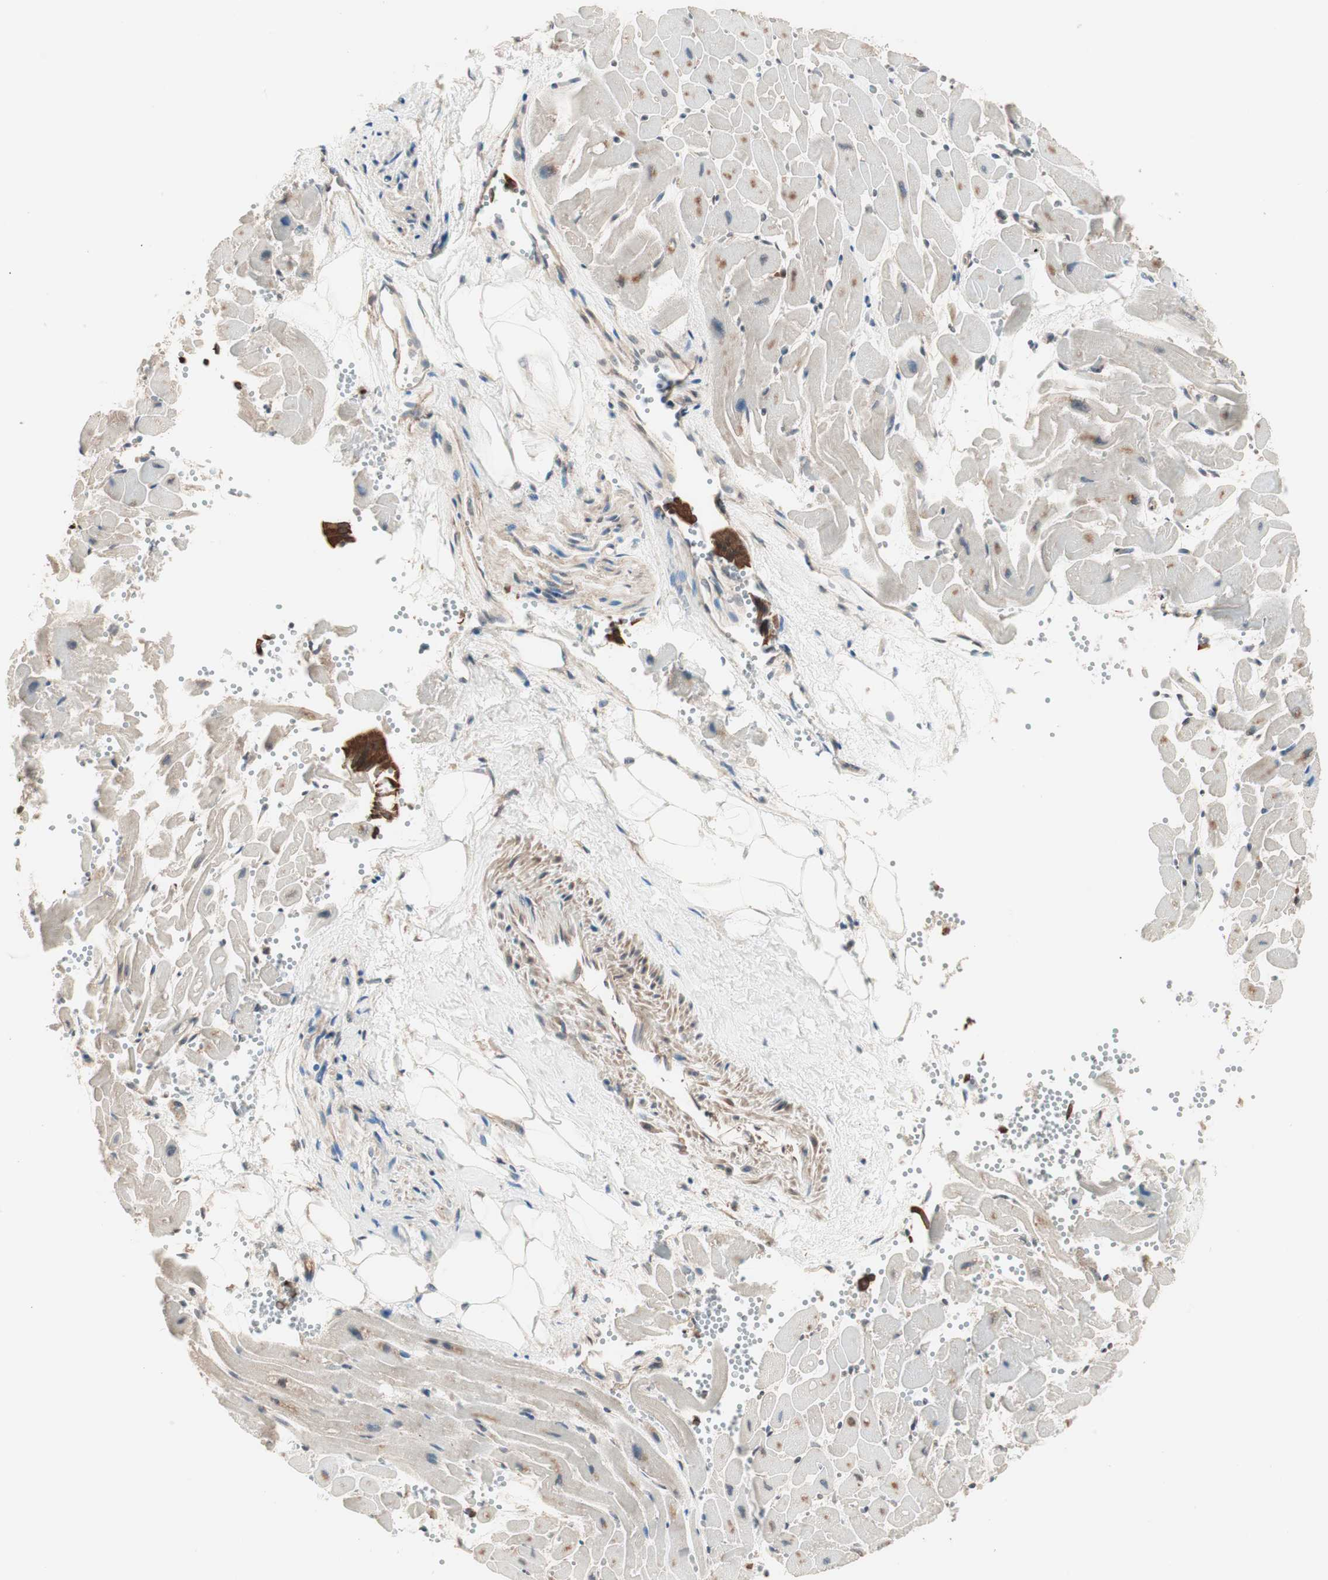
{"staining": {"intensity": "moderate", "quantity": "25%-75%", "location": "cytoplasmic/membranous"}, "tissue": "heart muscle", "cell_type": "Cardiomyocytes", "image_type": "normal", "snomed": [{"axis": "morphology", "description": "Normal tissue, NOS"}, {"axis": "topography", "description": "Heart"}], "caption": "This photomicrograph demonstrates benign heart muscle stained with IHC to label a protein in brown. The cytoplasmic/membranous of cardiomyocytes show moderate positivity for the protein. Nuclei are counter-stained blue.", "gene": "TSG101", "patient": {"sex": "female", "age": 19}}